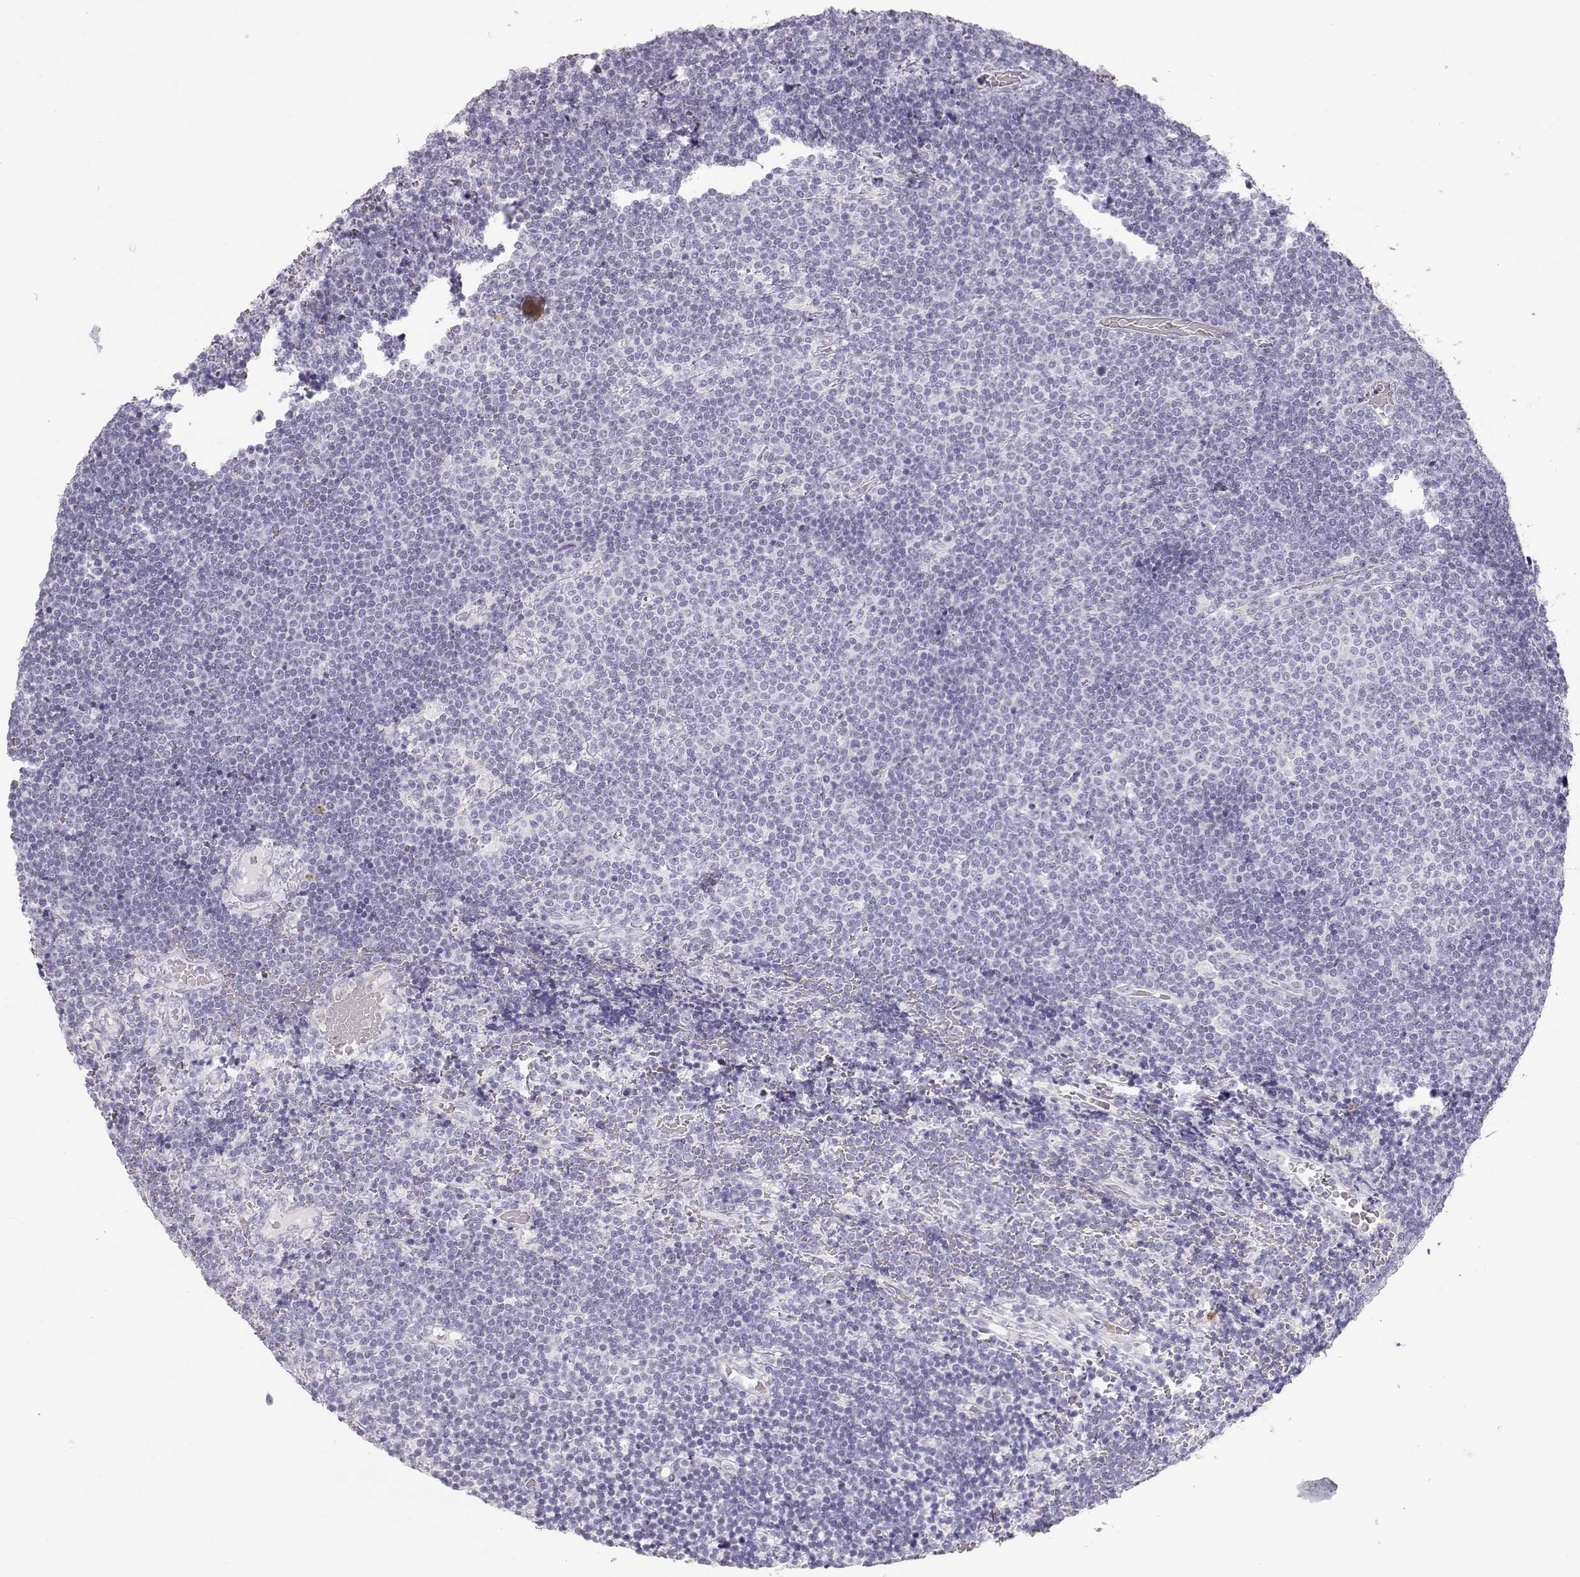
{"staining": {"intensity": "negative", "quantity": "none", "location": "none"}, "tissue": "lymphoma", "cell_type": "Tumor cells", "image_type": "cancer", "snomed": [{"axis": "morphology", "description": "Malignant lymphoma, non-Hodgkin's type, Low grade"}, {"axis": "topography", "description": "Brain"}], "caption": "Malignant lymphoma, non-Hodgkin's type (low-grade) was stained to show a protein in brown. There is no significant staining in tumor cells. The staining is performed using DAB (3,3'-diaminobenzidine) brown chromogen with nuclei counter-stained in using hematoxylin.", "gene": "MIP", "patient": {"sex": "female", "age": 66}}